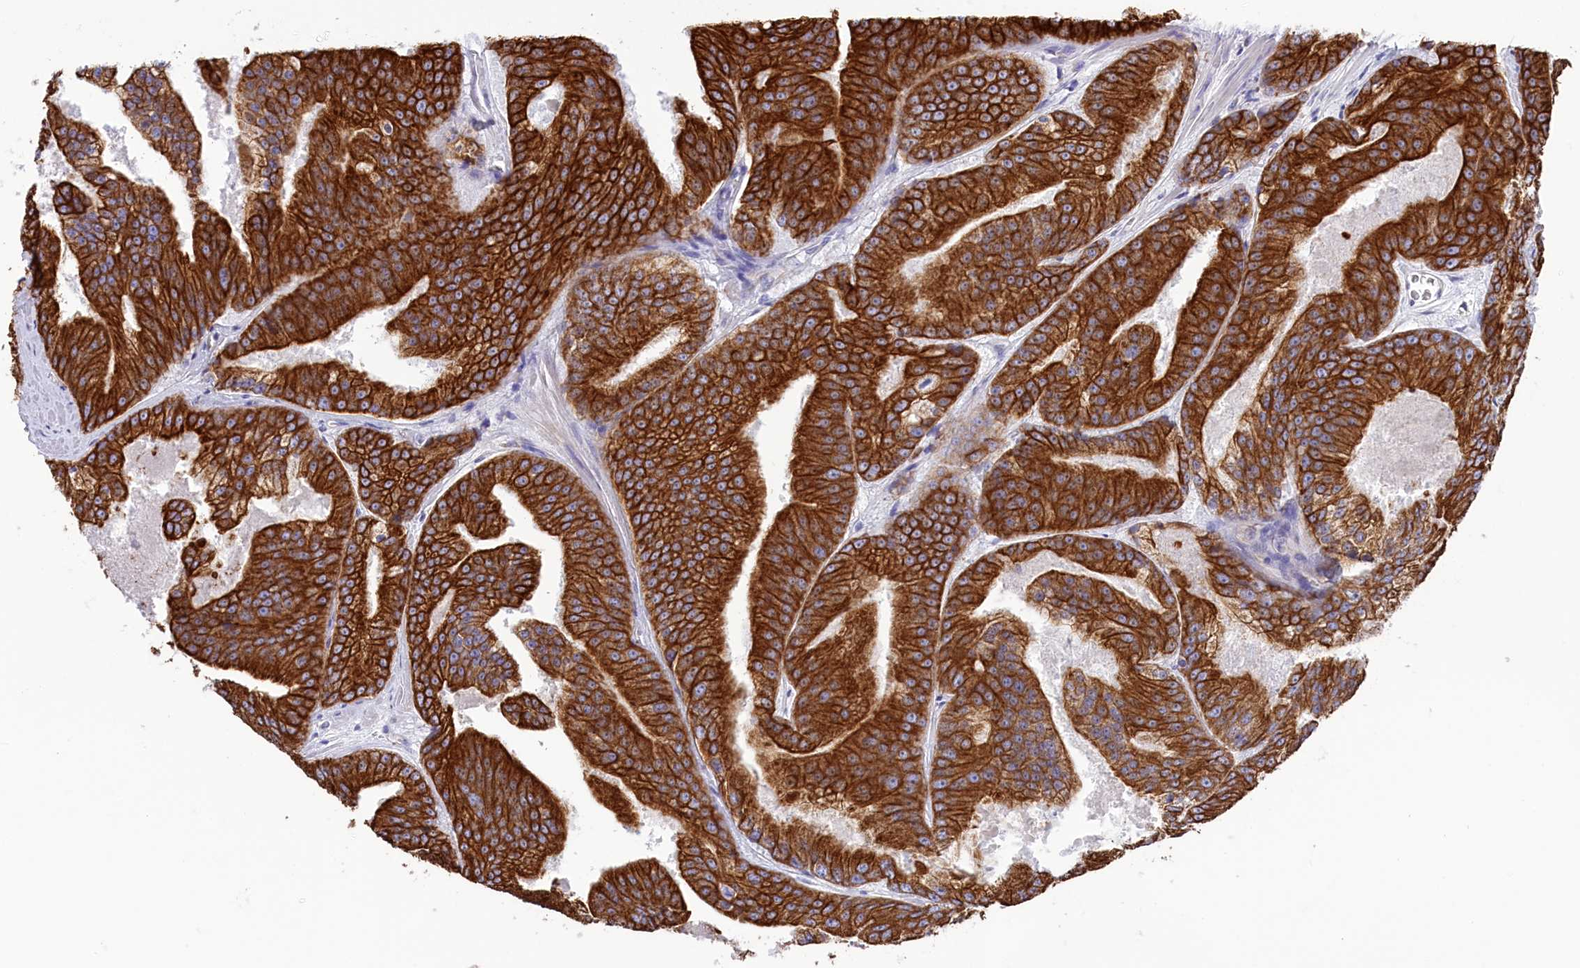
{"staining": {"intensity": "strong", "quantity": ">75%", "location": "cytoplasmic/membranous"}, "tissue": "prostate cancer", "cell_type": "Tumor cells", "image_type": "cancer", "snomed": [{"axis": "morphology", "description": "Adenocarcinoma, High grade"}, {"axis": "topography", "description": "Prostate"}], "caption": "Brown immunohistochemical staining in prostate cancer (adenocarcinoma (high-grade)) exhibits strong cytoplasmic/membranous staining in about >75% of tumor cells. Ihc stains the protein in brown and the nuclei are stained blue.", "gene": "GATB", "patient": {"sex": "male", "age": 61}}